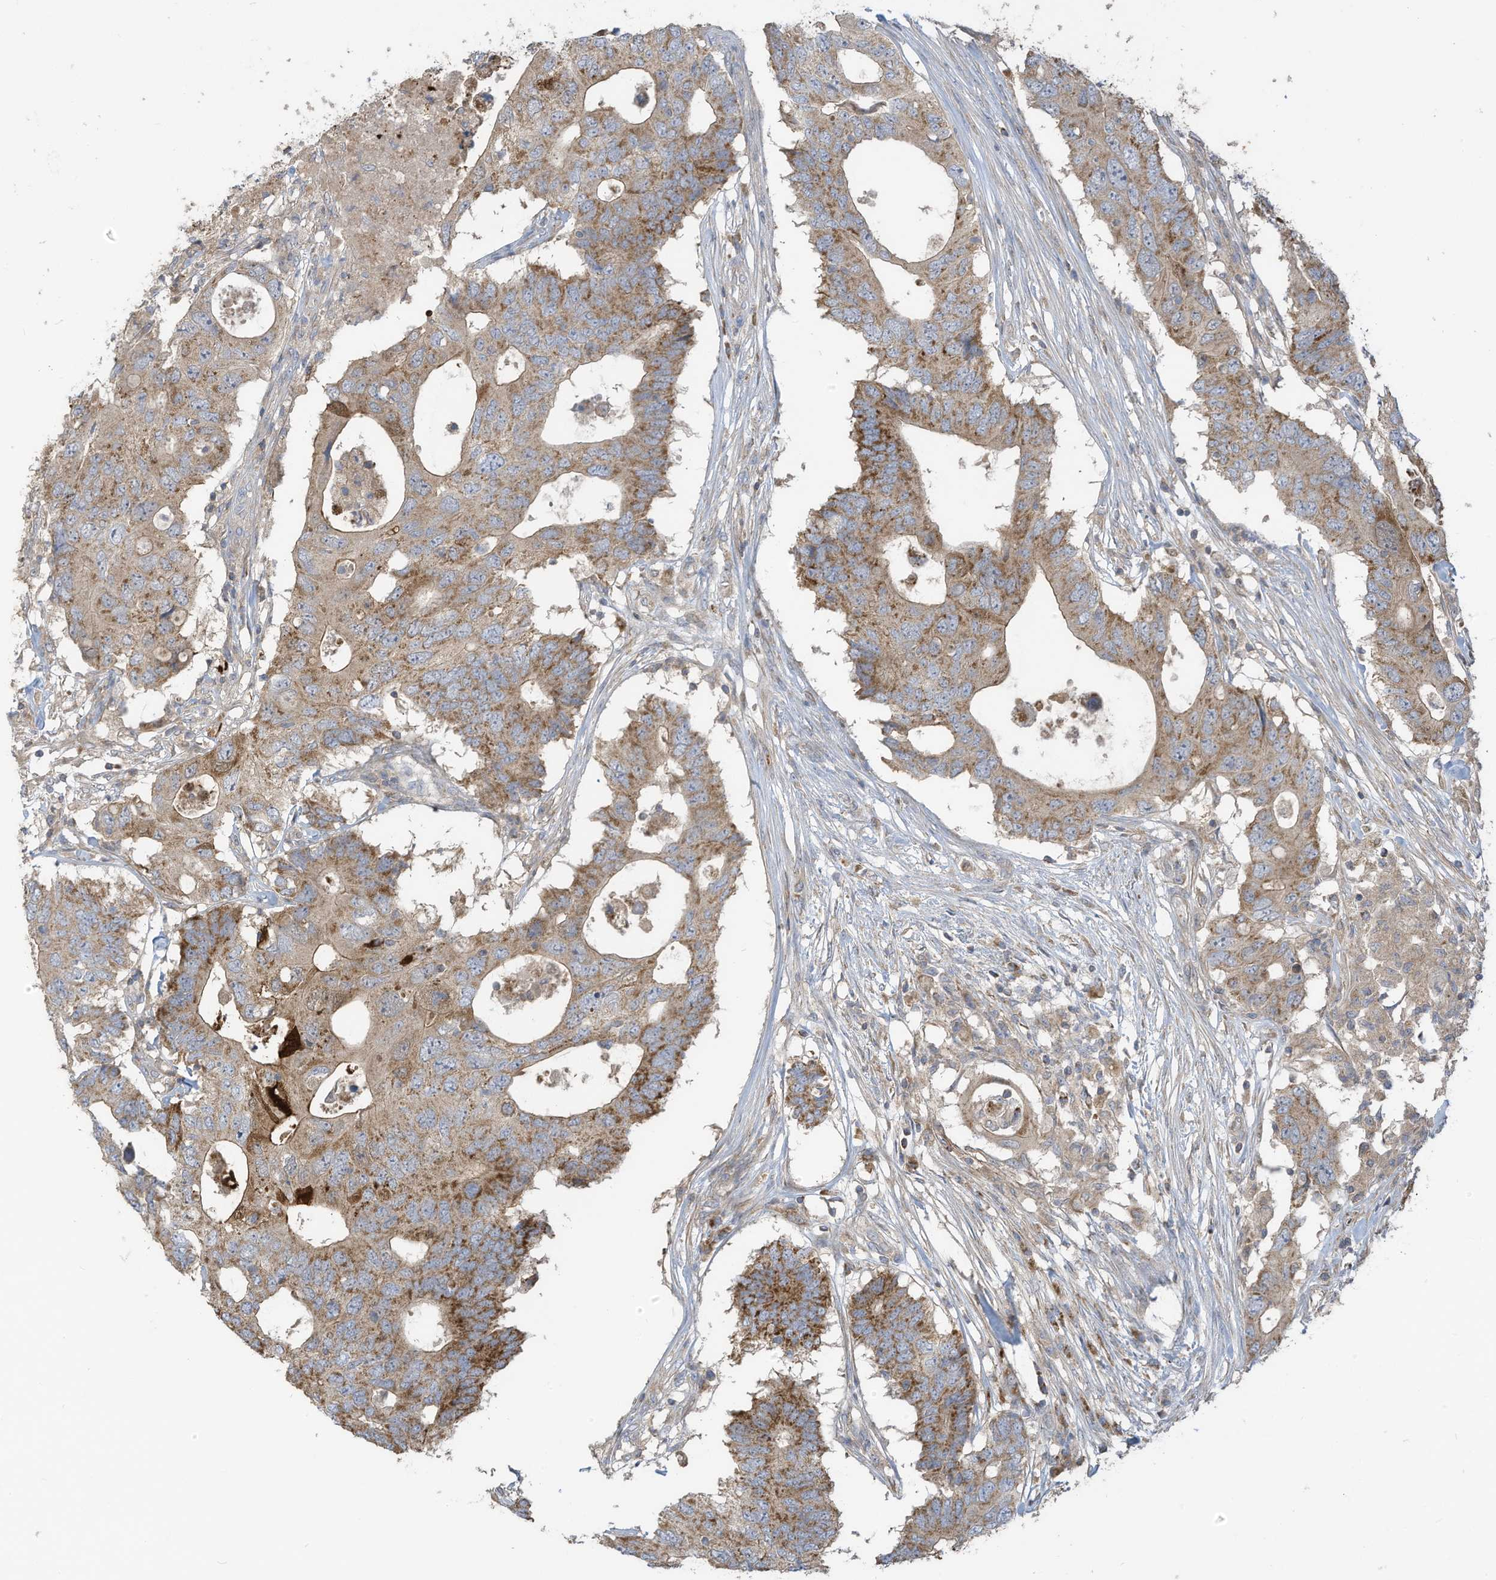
{"staining": {"intensity": "moderate", "quantity": ">75%", "location": "cytoplasmic/membranous"}, "tissue": "colorectal cancer", "cell_type": "Tumor cells", "image_type": "cancer", "snomed": [{"axis": "morphology", "description": "Adenocarcinoma, NOS"}, {"axis": "topography", "description": "Colon"}], "caption": "This image displays IHC staining of colorectal cancer (adenocarcinoma), with medium moderate cytoplasmic/membranous staining in approximately >75% of tumor cells.", "gene": "GTPBP2", "patient": {"sex": "male", "age": 71}}